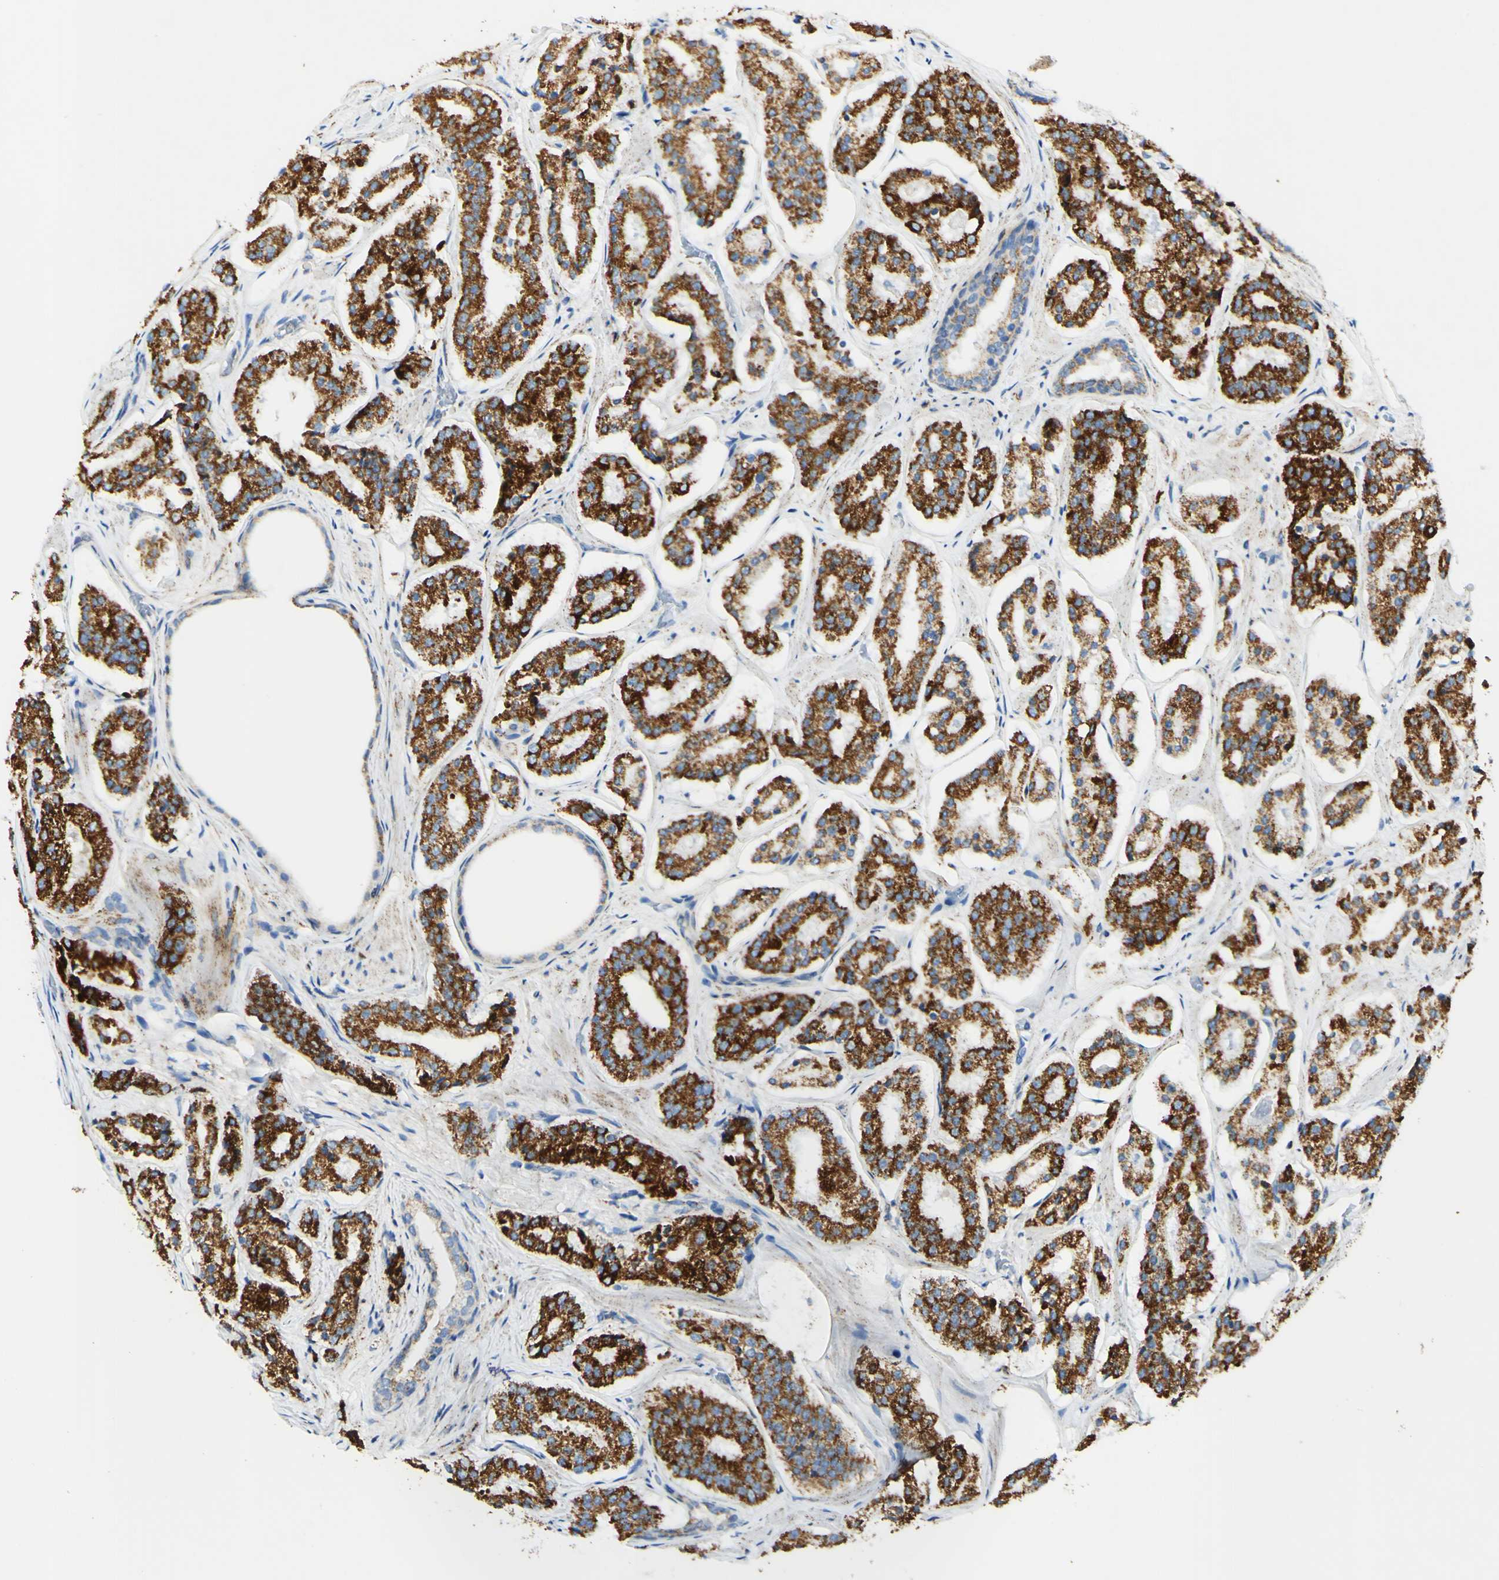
{"staining": {"intensity": "strong", "quantity": ">75%", "location": "cytoplasmic/membranous"}, "tissue": "prostate cancer", "cell_type": "Tumor cells", "image_type": "cancer", "snomed": [{"axis": "morphology", "description": "Adenocarcinoma, High grade"}, {"axis": "topography", "description": "Prostate"}], "caption": "High-magnification brightfield microscopy of prostate cancer (high-grade adenocarcinoma) stained with DAB (brown) and counterstained with hematoxylin (blue). tumor cells exhibit strong cytoplasmic/membranous expression is present in approximately>75% of cells.", "gene": "OXCT1", "patient": {"sex": "male", "age": 60}}